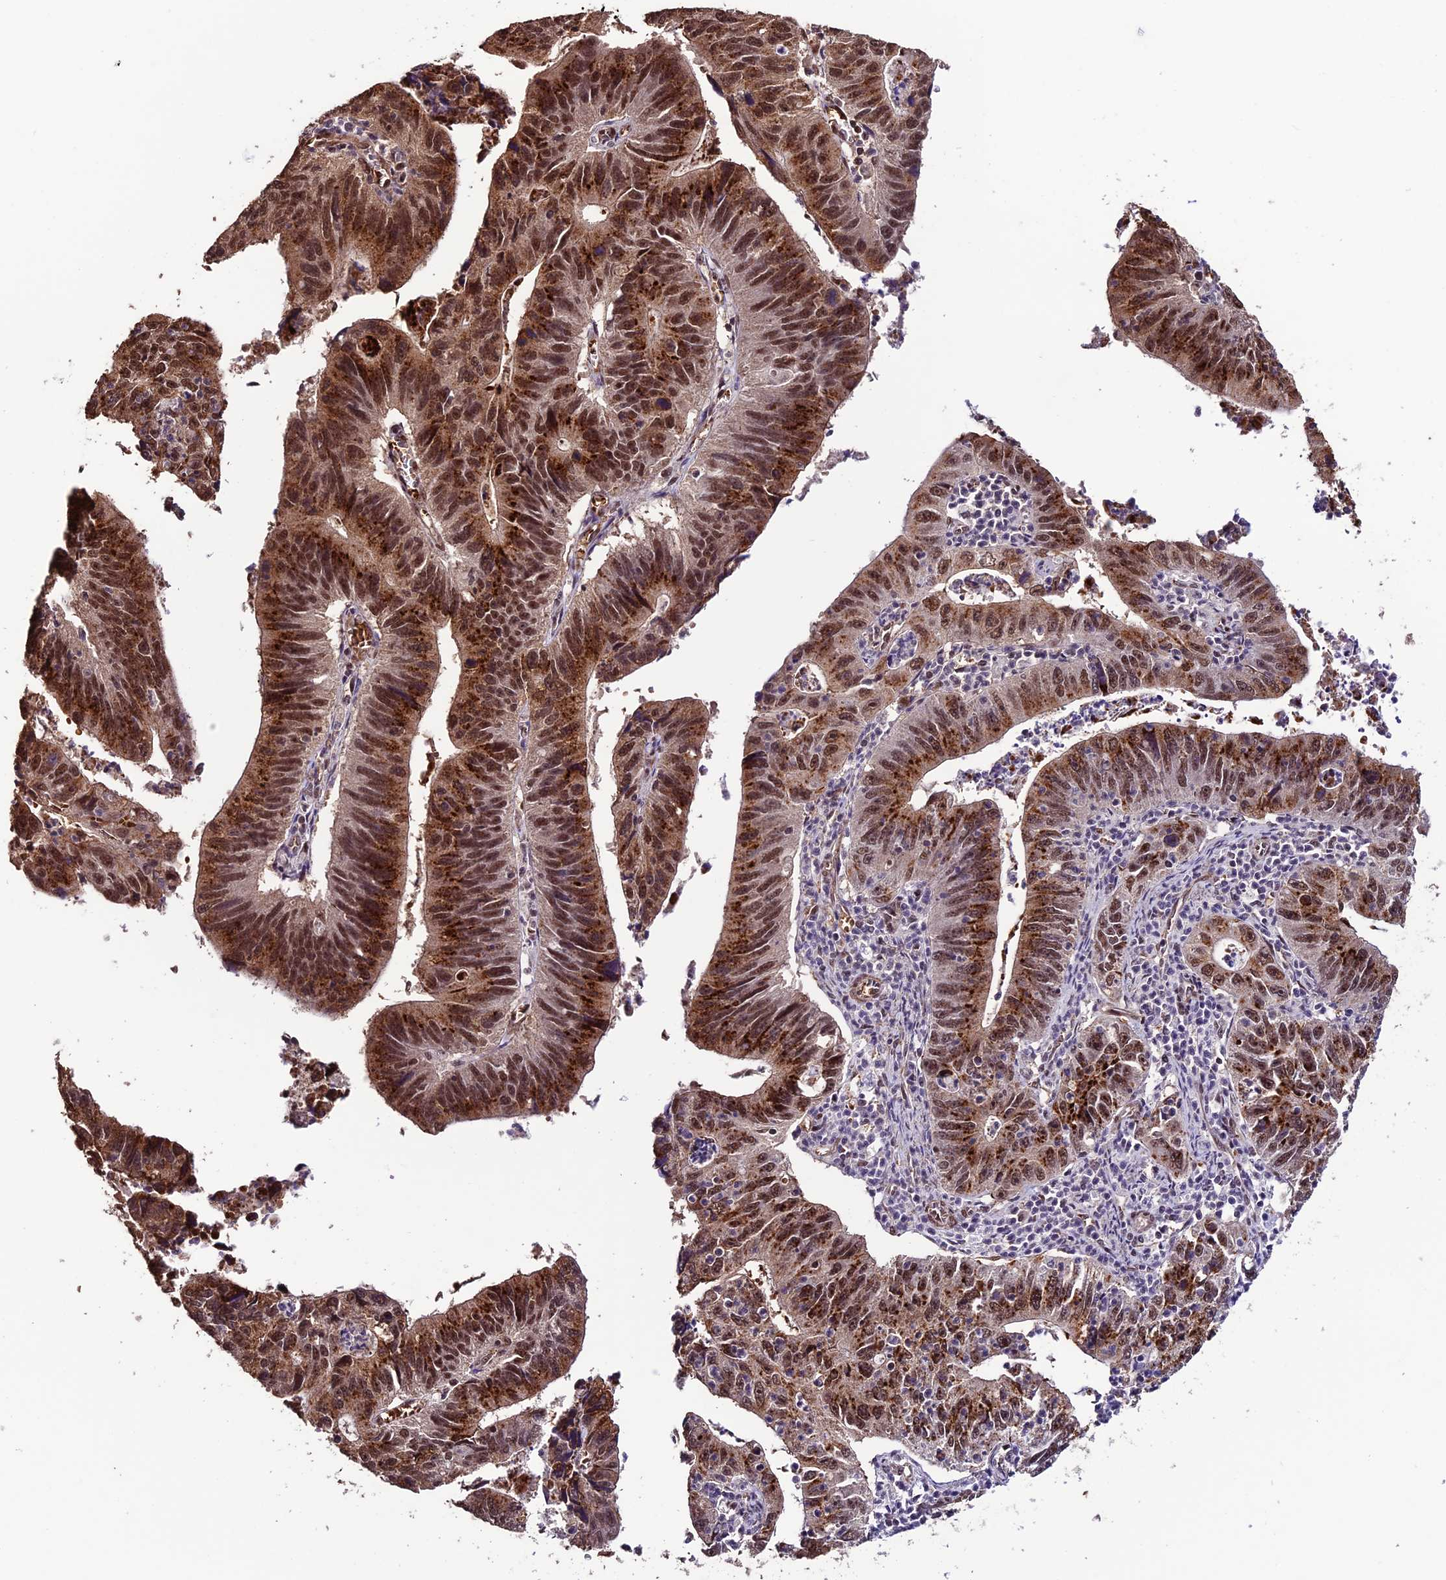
{"staining": {"intensity": "strong", "quantity": ">75%", "location": "cytoplasmic/membranous,nuclear"}, "tissue": "stomach cancer", "cell_type": "Tumor cells", "image_type": "cancer", "snomed": [{"axis": "morphology", "description": "Adenocarcinoma, NOS"}, {"axis": "topography", "description": "Stomach"}], "caption": "Immunohistochemistry of human stomach cancer reveals high levels of strong cytoplasmic/membranous and nuclear staining in approximately >75% of tumor cells.", "gene": "CABIN1", "patient": {"sex": "male", "age": 59}}